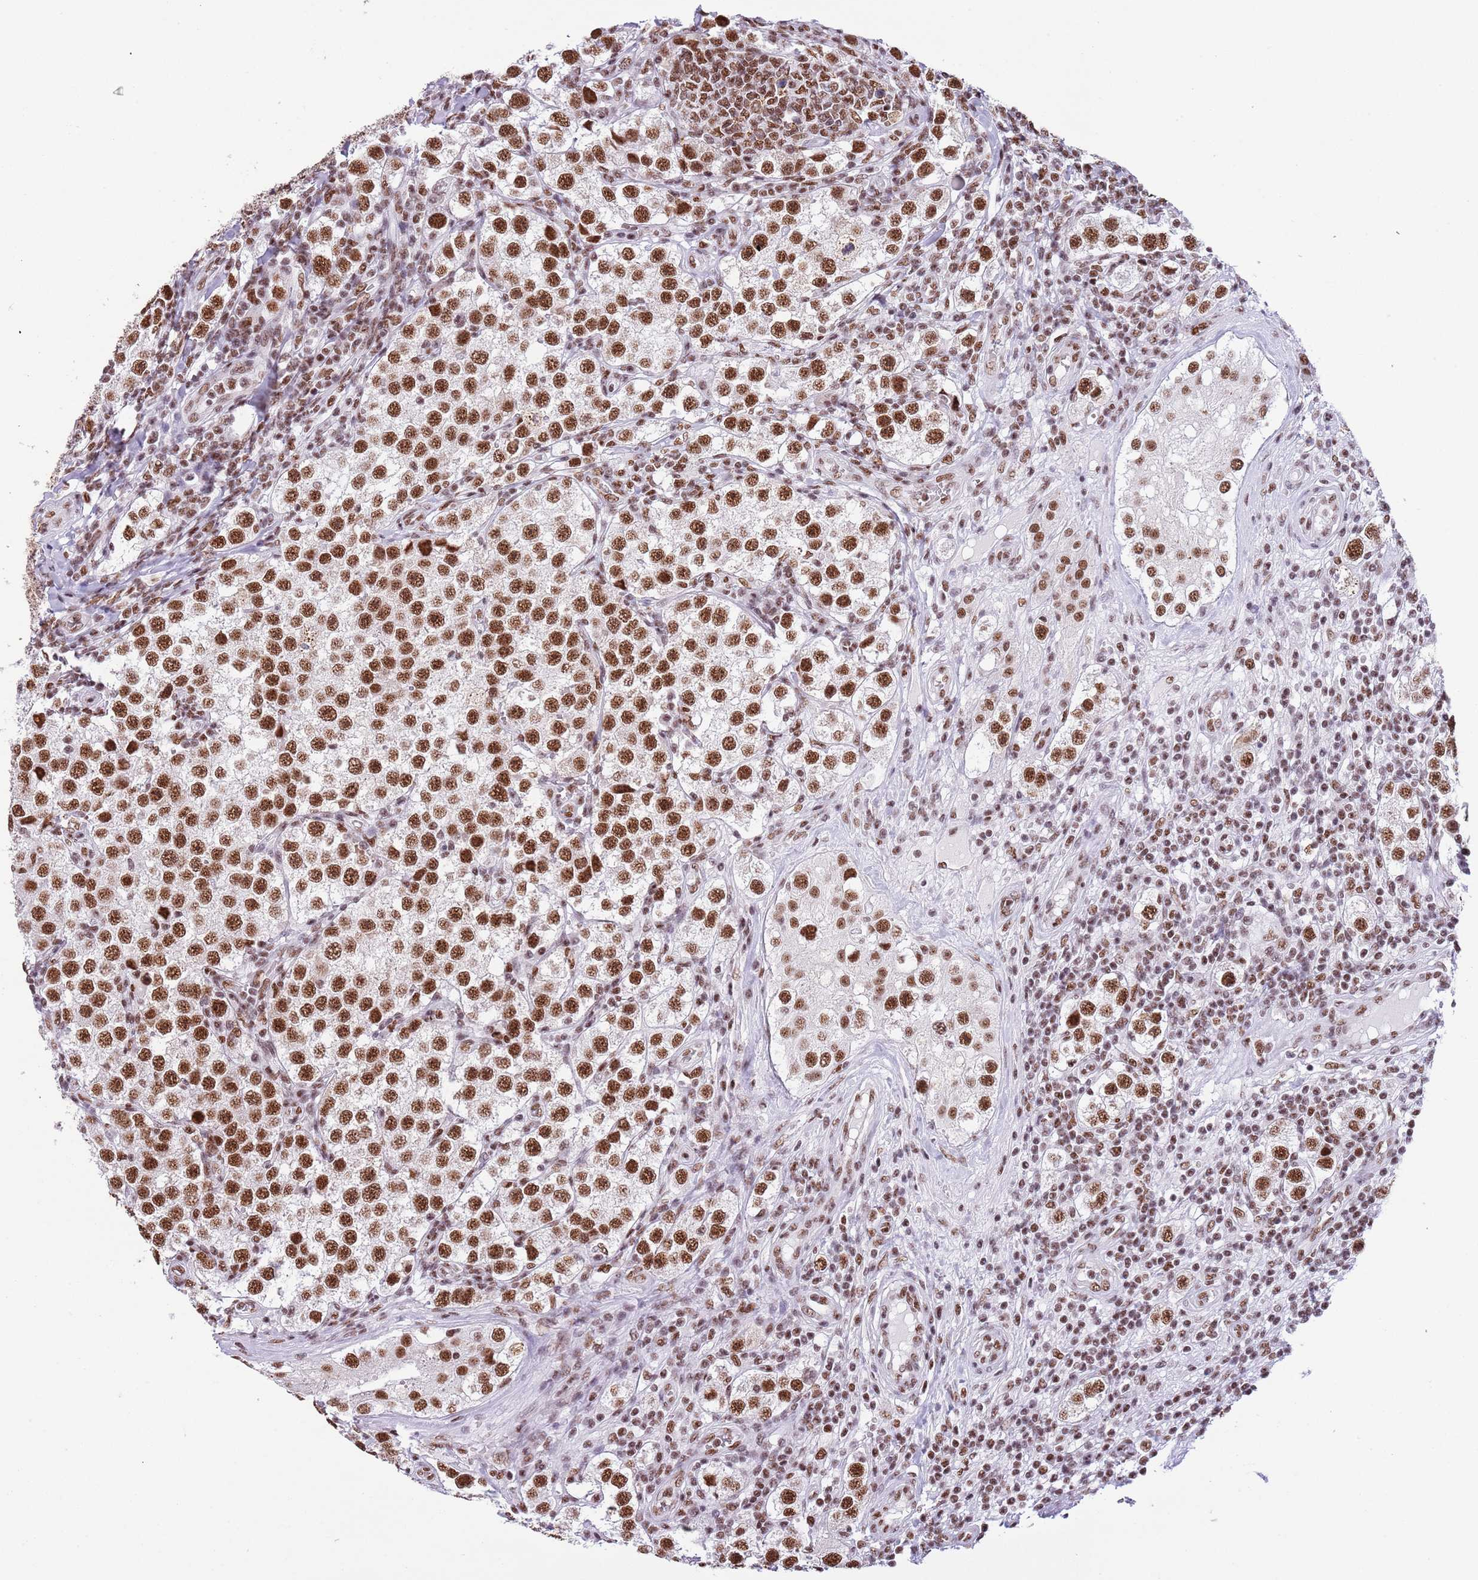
{"staining": {"intensity": "strong", "quantity": ">75%", "location": "nuclear"}, "tissue": "testis cancer", "cell_type": "Tumor cells", "image_type": "cancer", "snomed": [{"axis": "morphology", "description": "Seminoma, NOS"}, {"axis": "topography", "description": "Testis"}], "caption": "Immunohistochemistry (IHC) (DAB) staining of seminoma (testis) shows strong nuclear protein staining in approximately >75% of tumor cells.", "gene": "SF3A2", "patient": {"sex": "male", "age": 37}}